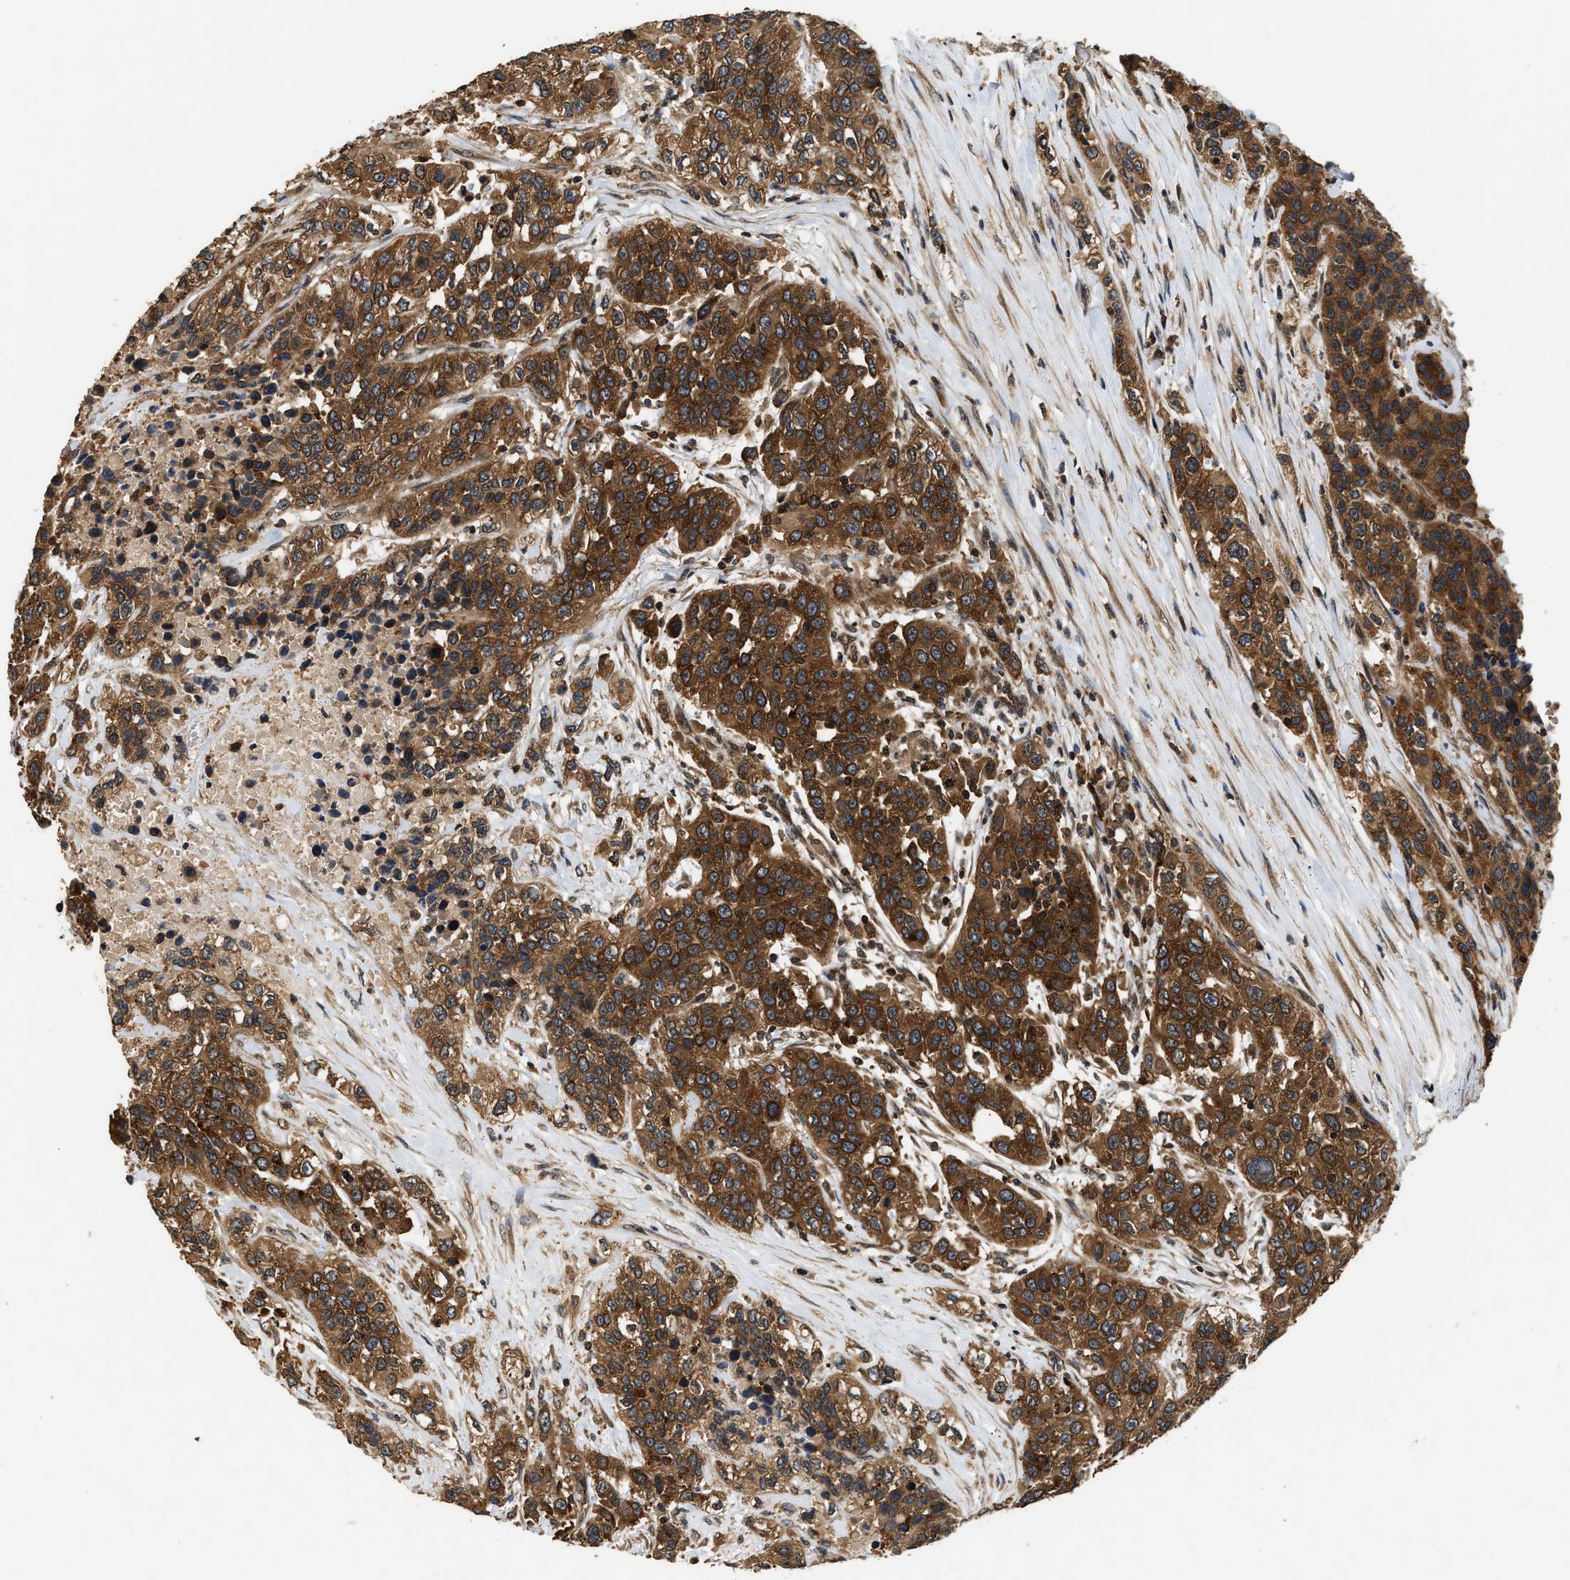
{"staining": {"intensity": "strong", "quantity": ">75%", "location": "cytoplasmic/membranous"}, "tissue": "urothelial cancer", "cell_type": "Tumor cells", "image_type": "cancer", "snomed": [{"axis": "morphology", "description": "Urothelial carcinoma, High grade"}, {"axis": "topography", "description": "Urinary bladder"}], "caption": "Protein expression analysis of urothelial cancer reveals strong cytoplasmic/membranous positivity in approximately >75% of tumor cells. (brown staining indicates protein expression, while blue staining denotes nuclei).", "gene": "DNAJC2", "patient": {"sex": "female", "age": 80}}